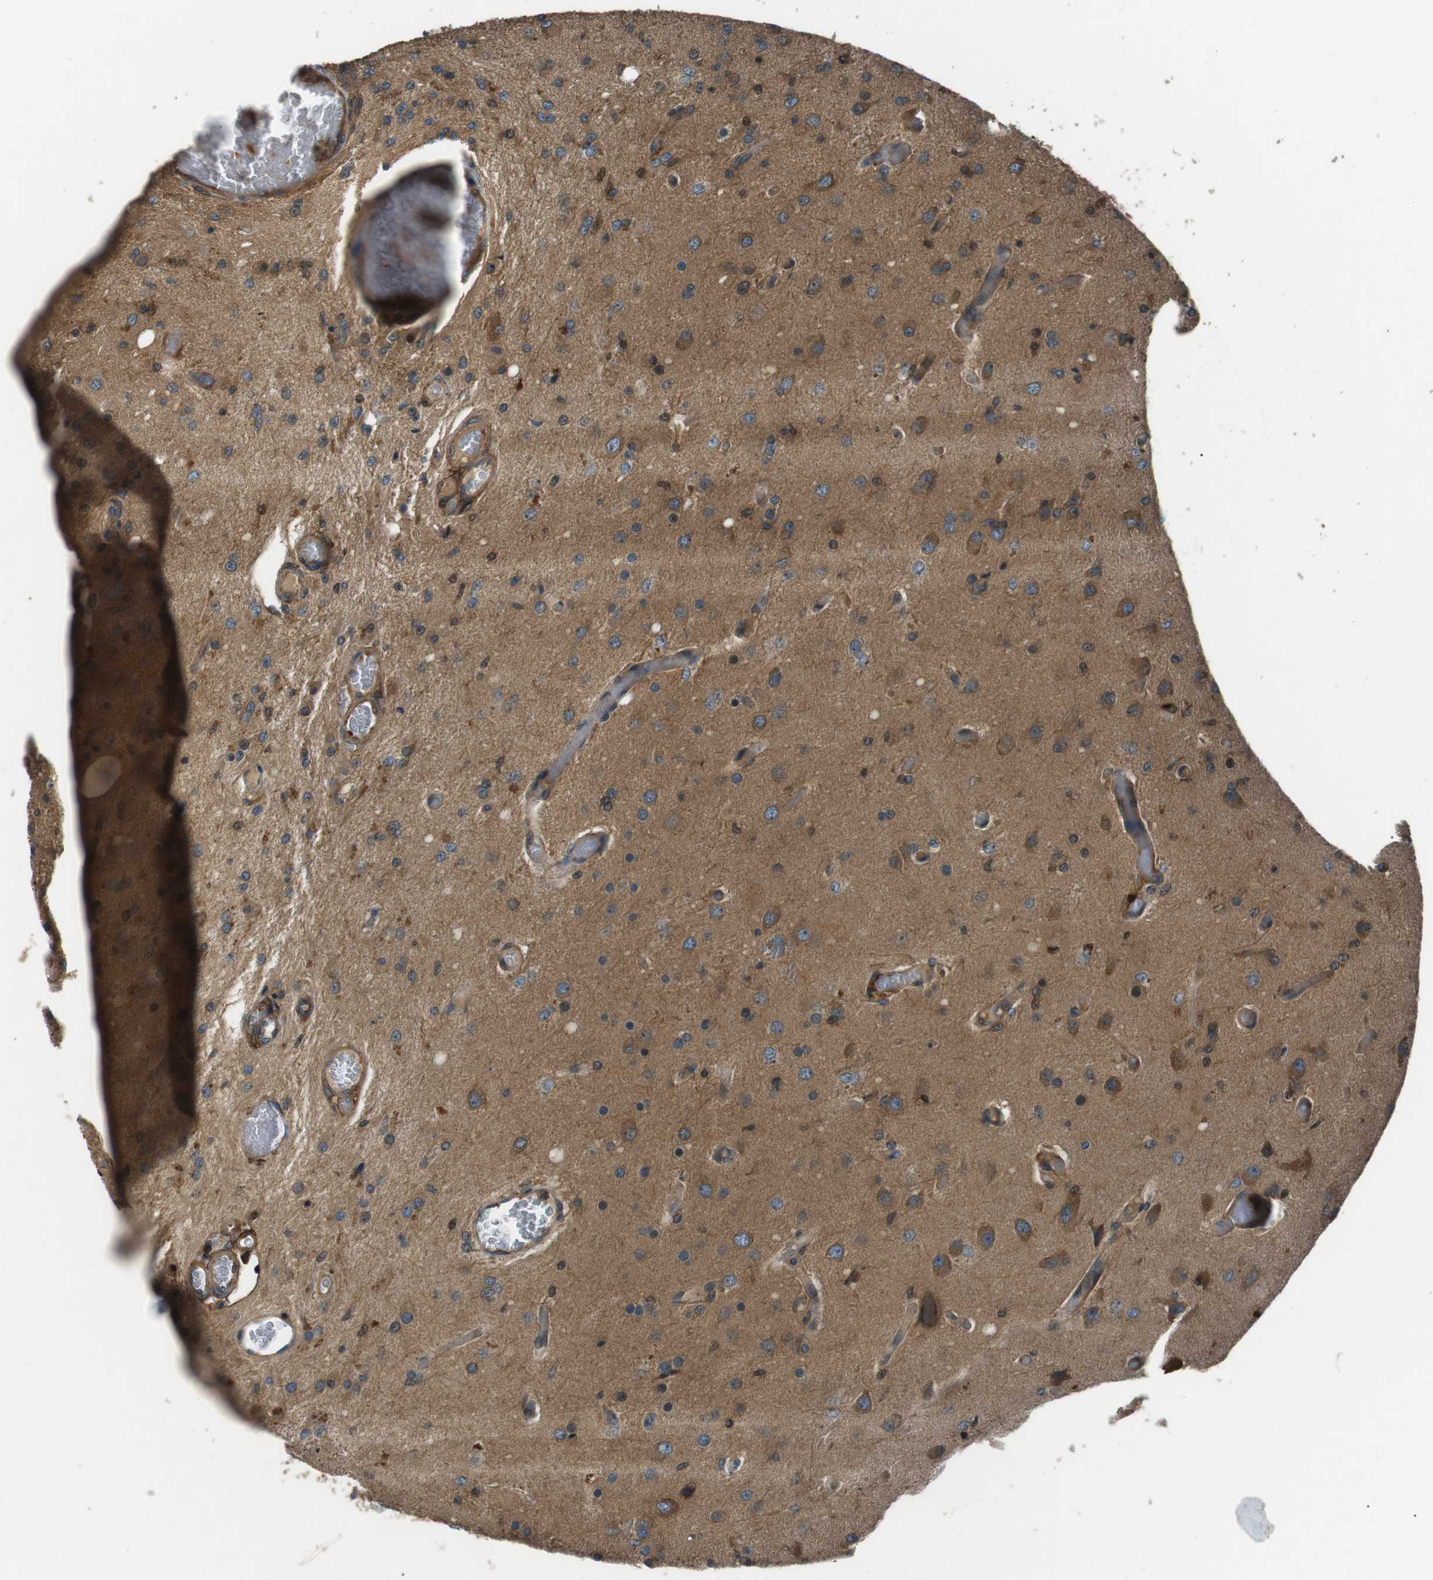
{"staining": {"intensity": "moderate", "quantity": ">75%", "location": "cytoplasmic/membranous"}, "tissue": "glioma", "cell_type": "Tumor cells", "image_type": "cancer", "snomed": [{"axis": "morphology", "description": "Normal tissue, NOS"}, {"axis": "morphology", "description": "Glioma, malignant, High grade"}, {"axis": "topography", "description": "Cerebral cortex"}], "caption": "A high-resolution histopathology image shows immunohistochemistry (IHC) staining of malignant high-grade glioma, which shows moderate cytoplasmic/membranous positivity in about >75% of tumor cells. The staining is performed using DAB brown chromogen to label protein expression. The nuclei are counter-stained blue using hematoxylin.", "gene": "GPR161", "patient": {"sex": "male", "age": 77}}